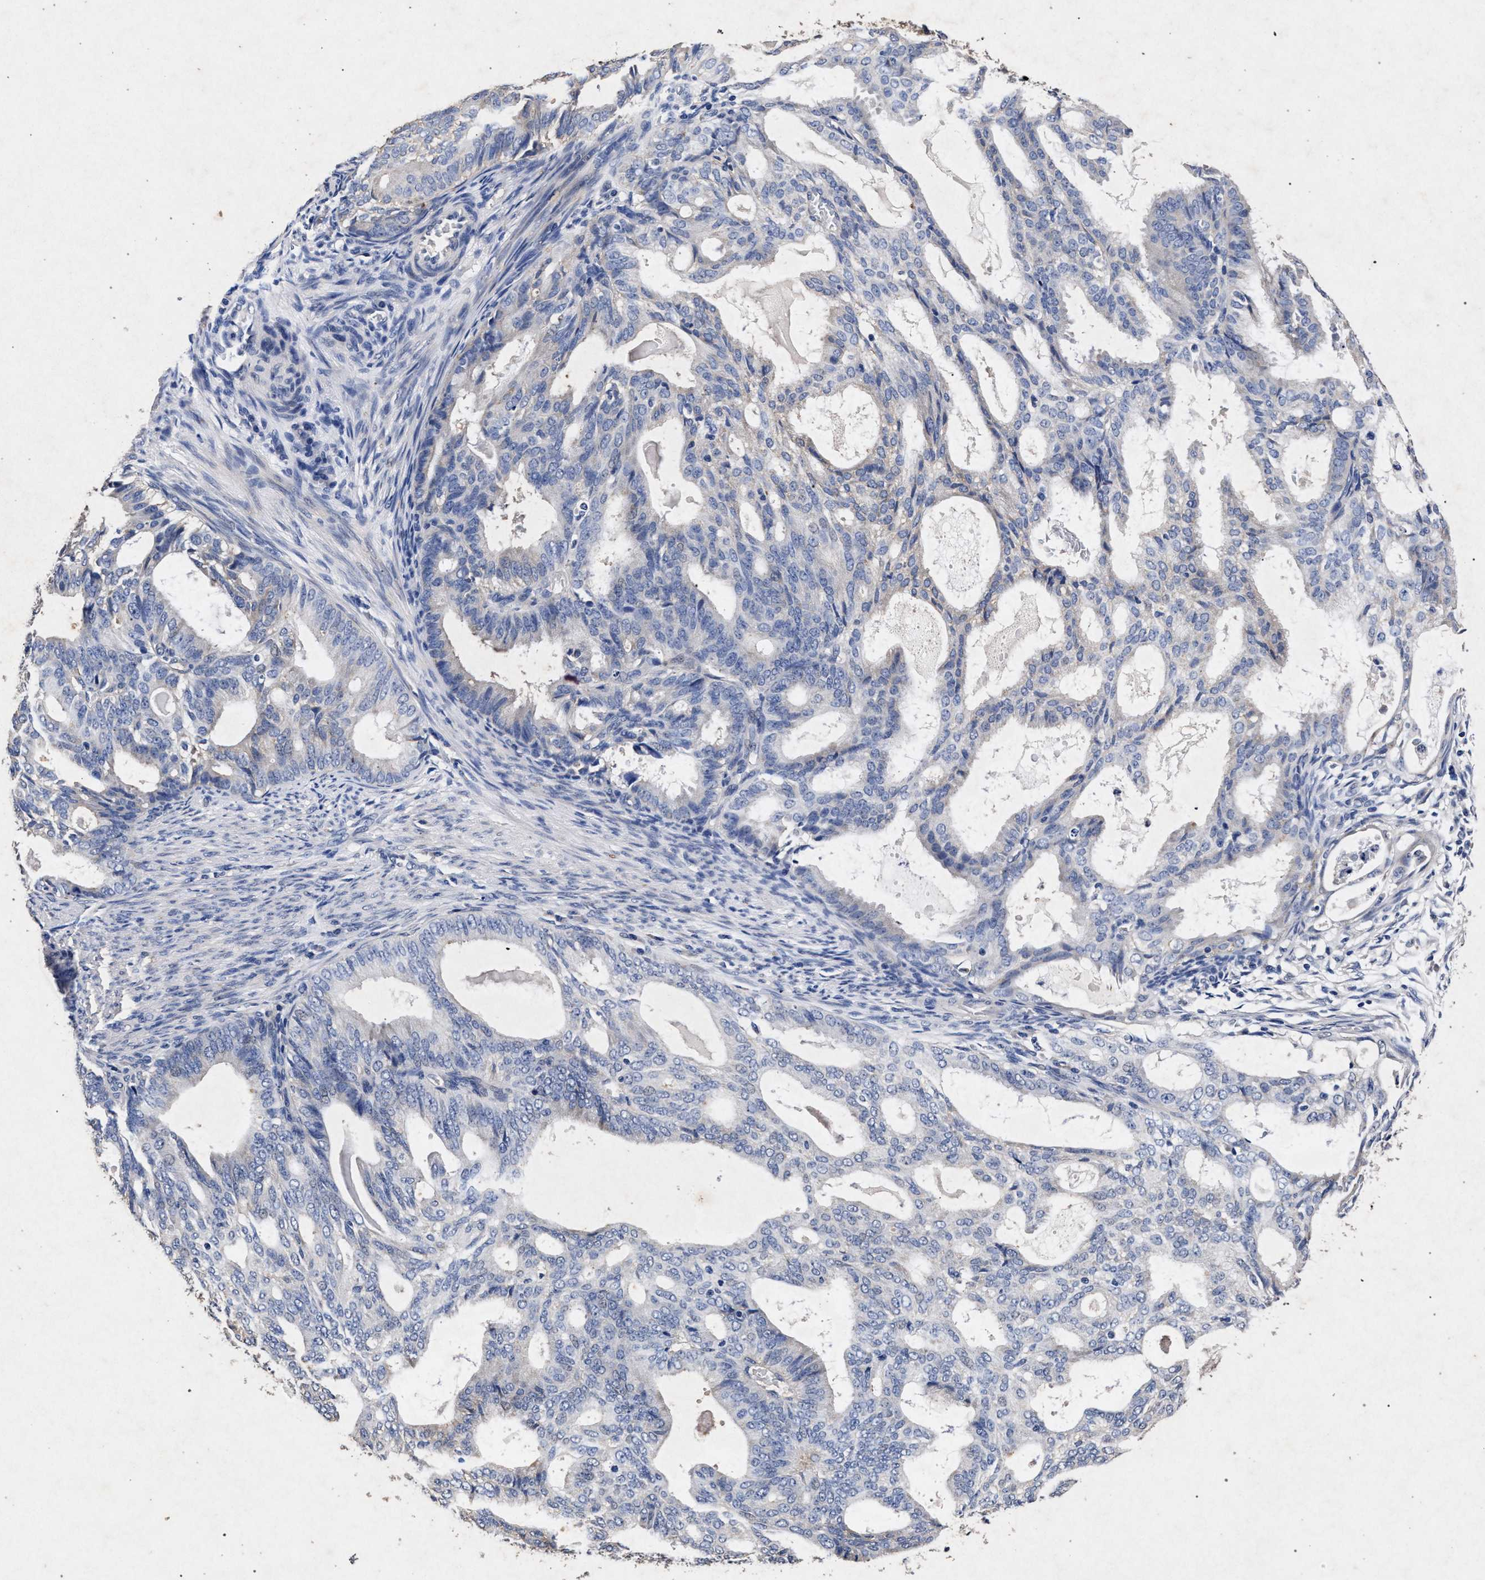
{"staining": {"intensity": "negative", "quantity": "none", "location": "none"}, "tissue": "endometrial cancer", "cell_type": "Tumor cells", "image_type": "cancer", "snomed": [{"axis": "morphology", "description": "Adenocarcinoma, NOS"}, {"axis": "topography", "description": "Endometrium"}], "caption": "Endometrial cancer (adenocarcinoma) was stained to show a protein in brown. There is no significant positivity in tumor cells.", "gene": "ATP1A2", "patient": {"sex": "female", "age": 58}}